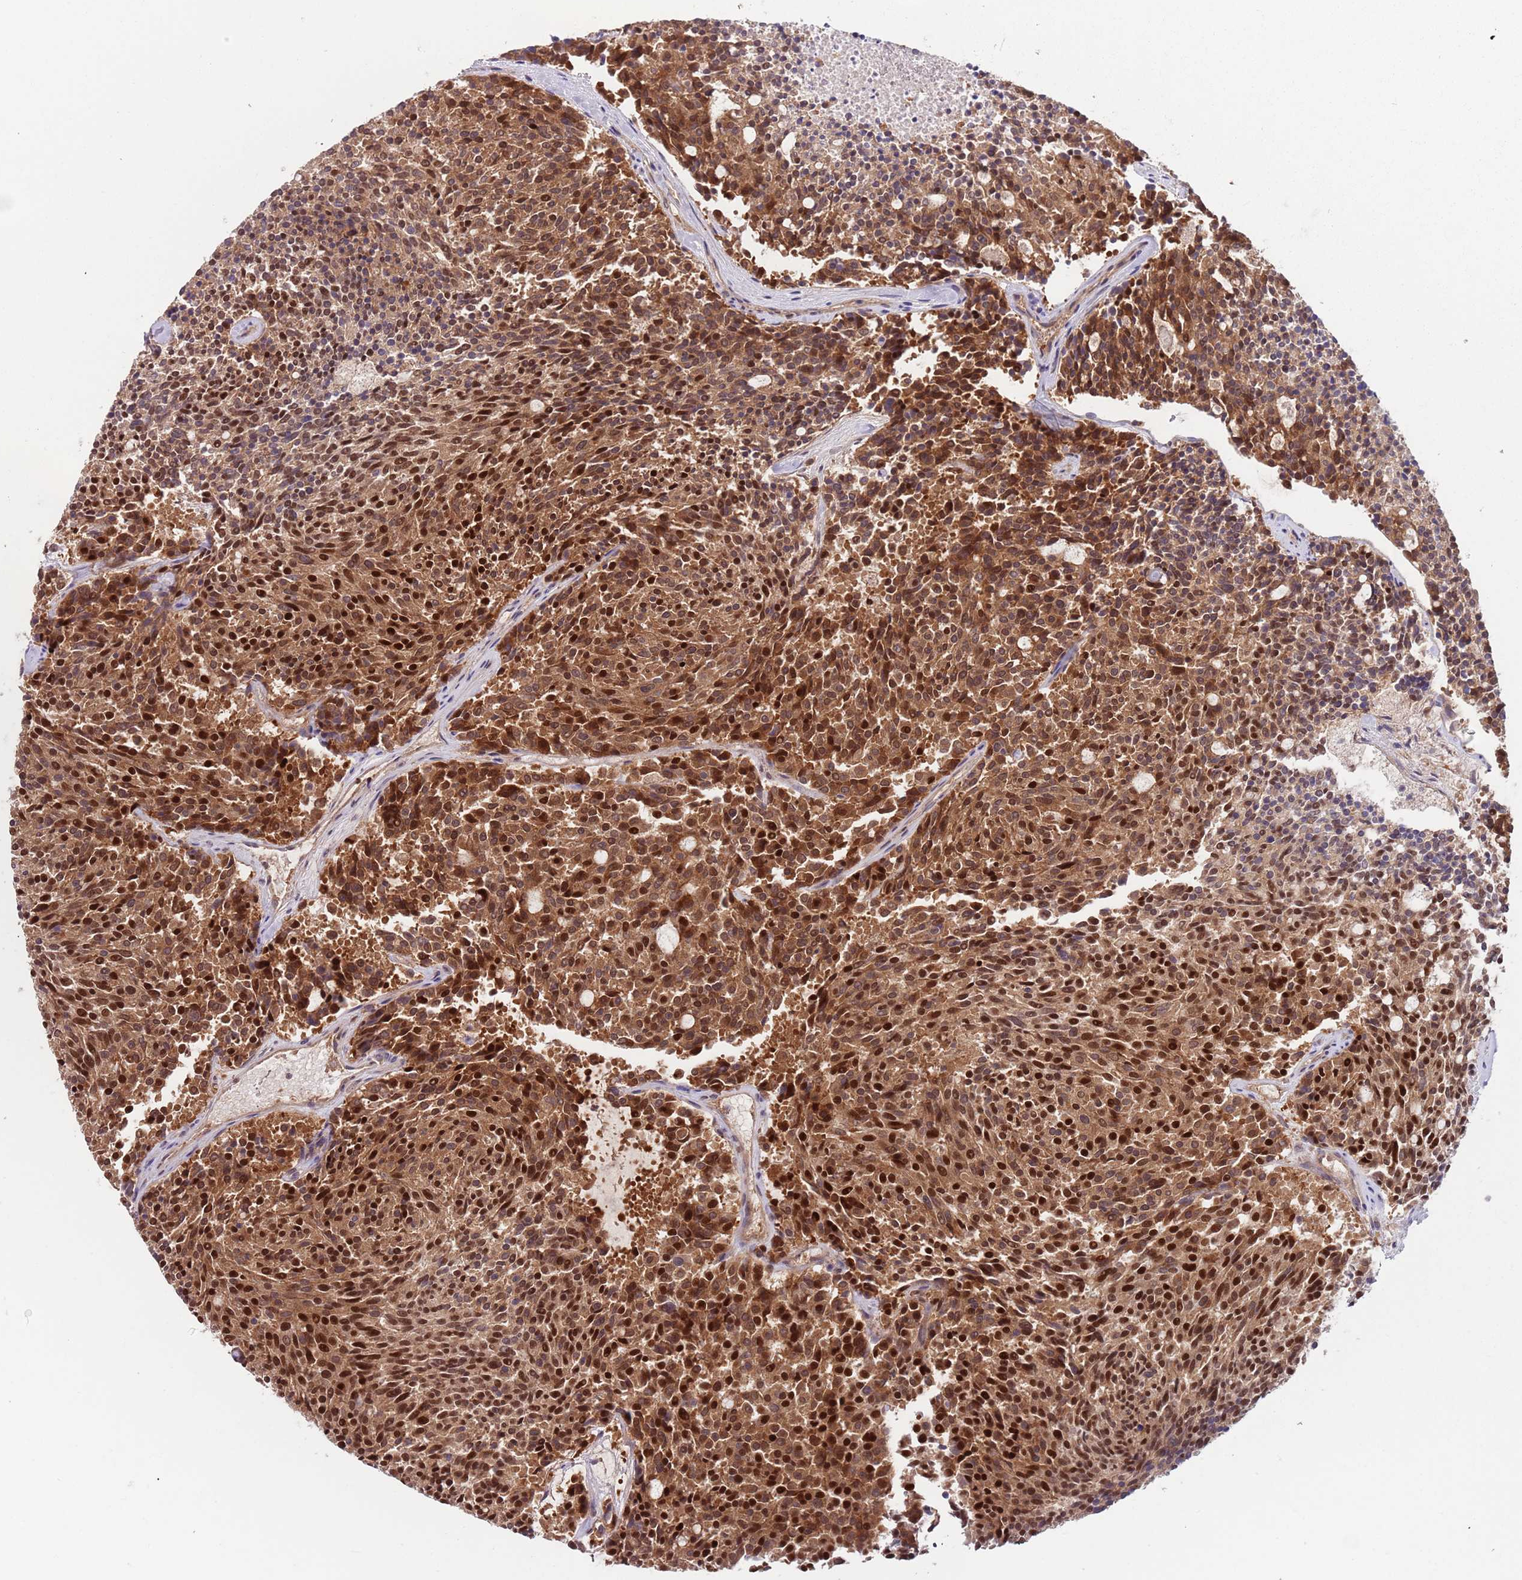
{"staining": {"intensity": "strong", "quantity": ">75%", "location": "cytoplasmic/membranous,nuclear"}, "tissue": "carcinoid", "cell_type": "Tumor cells", "image_type": "cancer", "snomed": [{"axis": "morphology", "description": "Carcinoid, malignant, NOS"}, {"axis": "topography", "description": "Pancreas"}], "caption": "Malignant carcinoid was stained to show a protein in brown. There is high levels of strong cytoplasmic/membranous and nuclear expression in approximately >75% of tumor cells. The protein is stained brown, and the nuclei are stained in blue (DAB (3,3'-diaminobenzidine) IHC with brightfield microscopy, high magnification).", "gene": "RMND5B", "patient": {"sex": "female", "age": 54}}